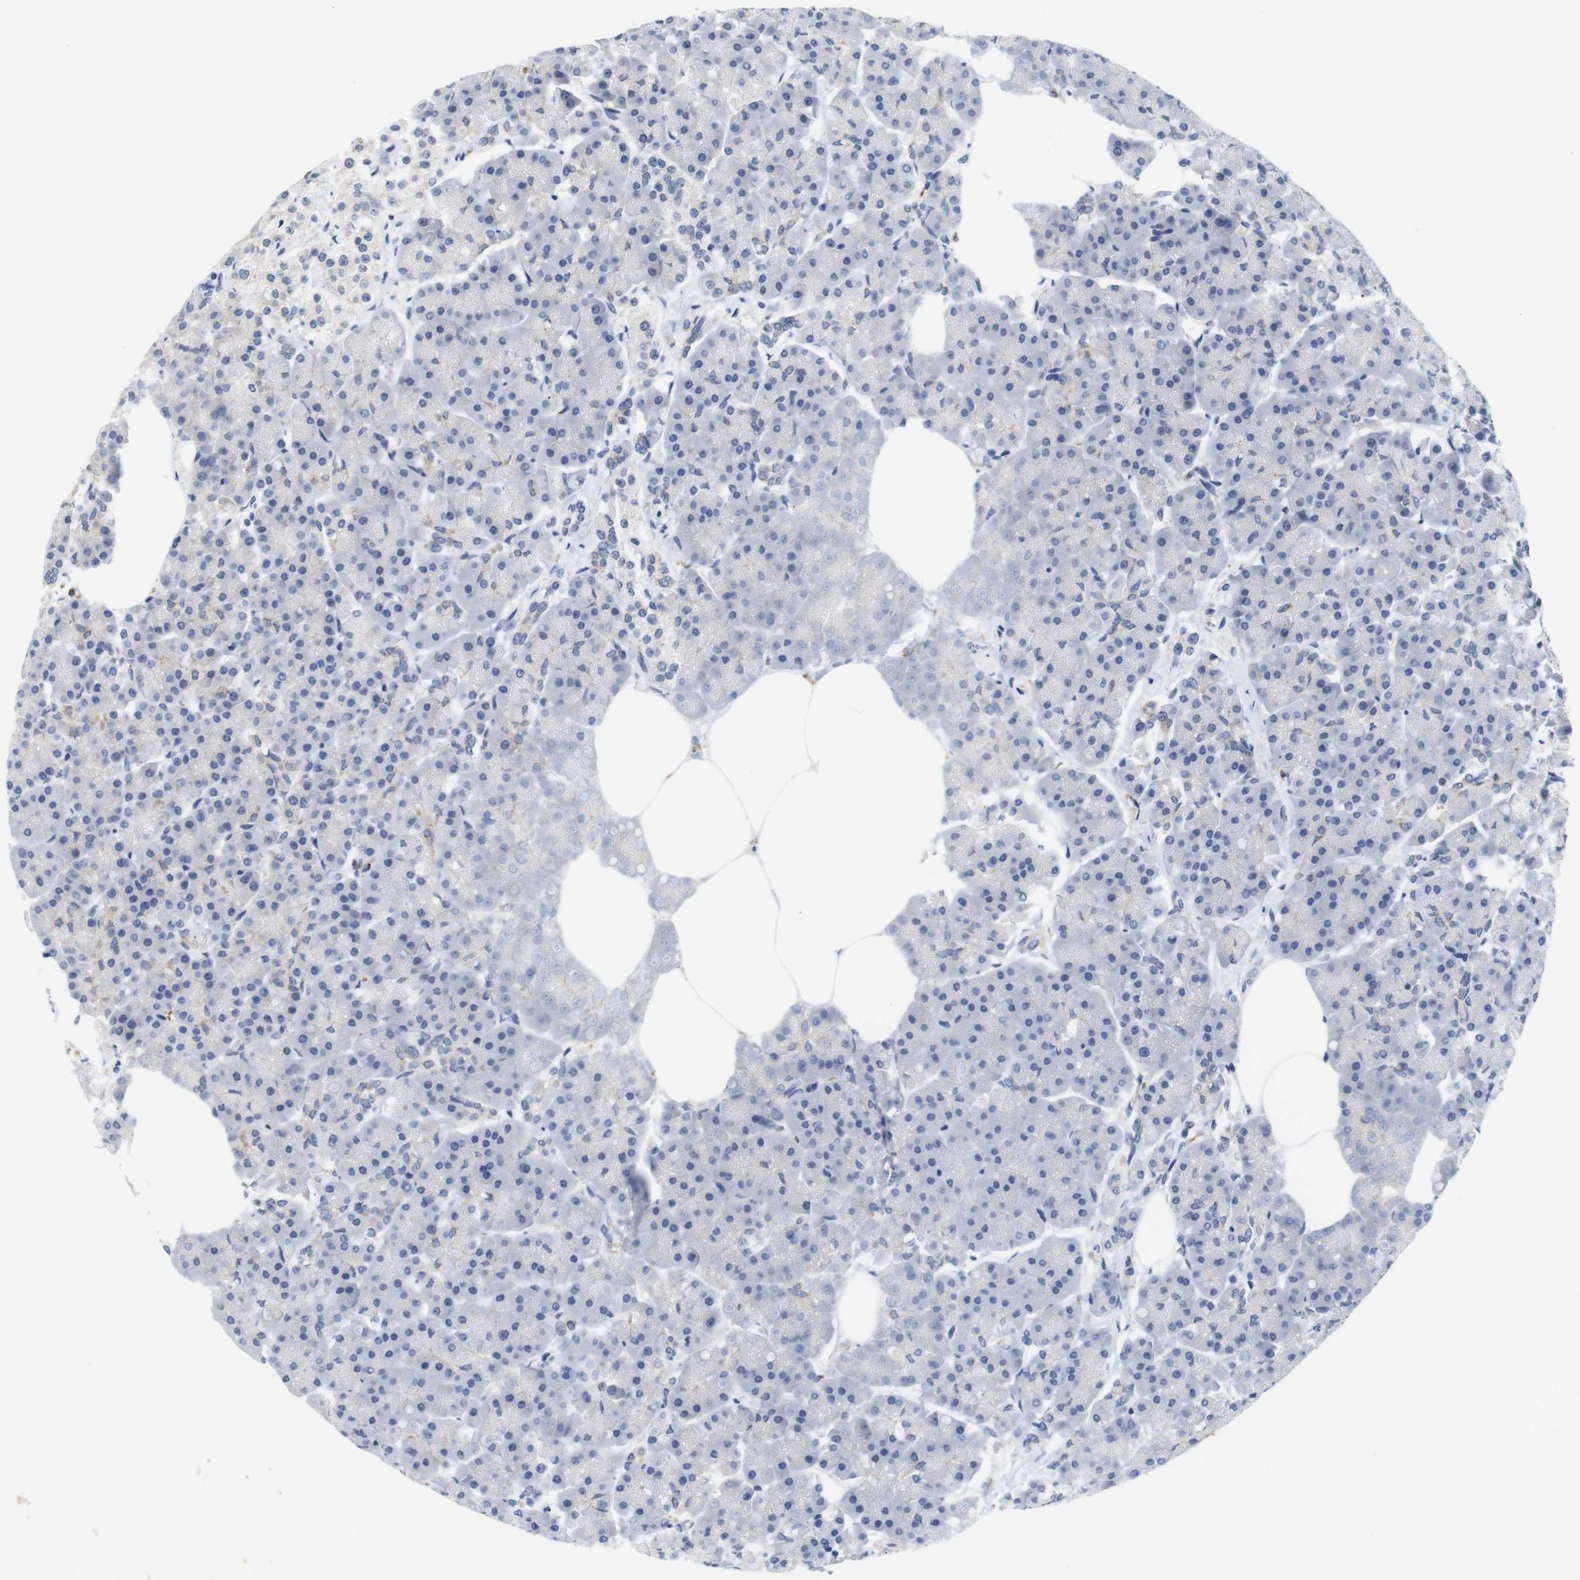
{"staining": {"intensity": "negative", "quantity": "none", "location": "none"}, "tissue": "pancreas", "cell_type": "Exocrine glandular cells", "image_type": "normal", "snomed": [{"axis": "morphology", "description": "Normal tissue, NOS"}, {"axis": "topography", "description": "Pancreas"}], "caption": "A micrograph of pancreas stained for a protein reveals no brown staining in exocrine glandular cells. (Immunohistochemistry (ihc), brightfield microscopy, high magnification).", "gene": "ITGA5", "patient": {"sex": "female", "age": 70}}